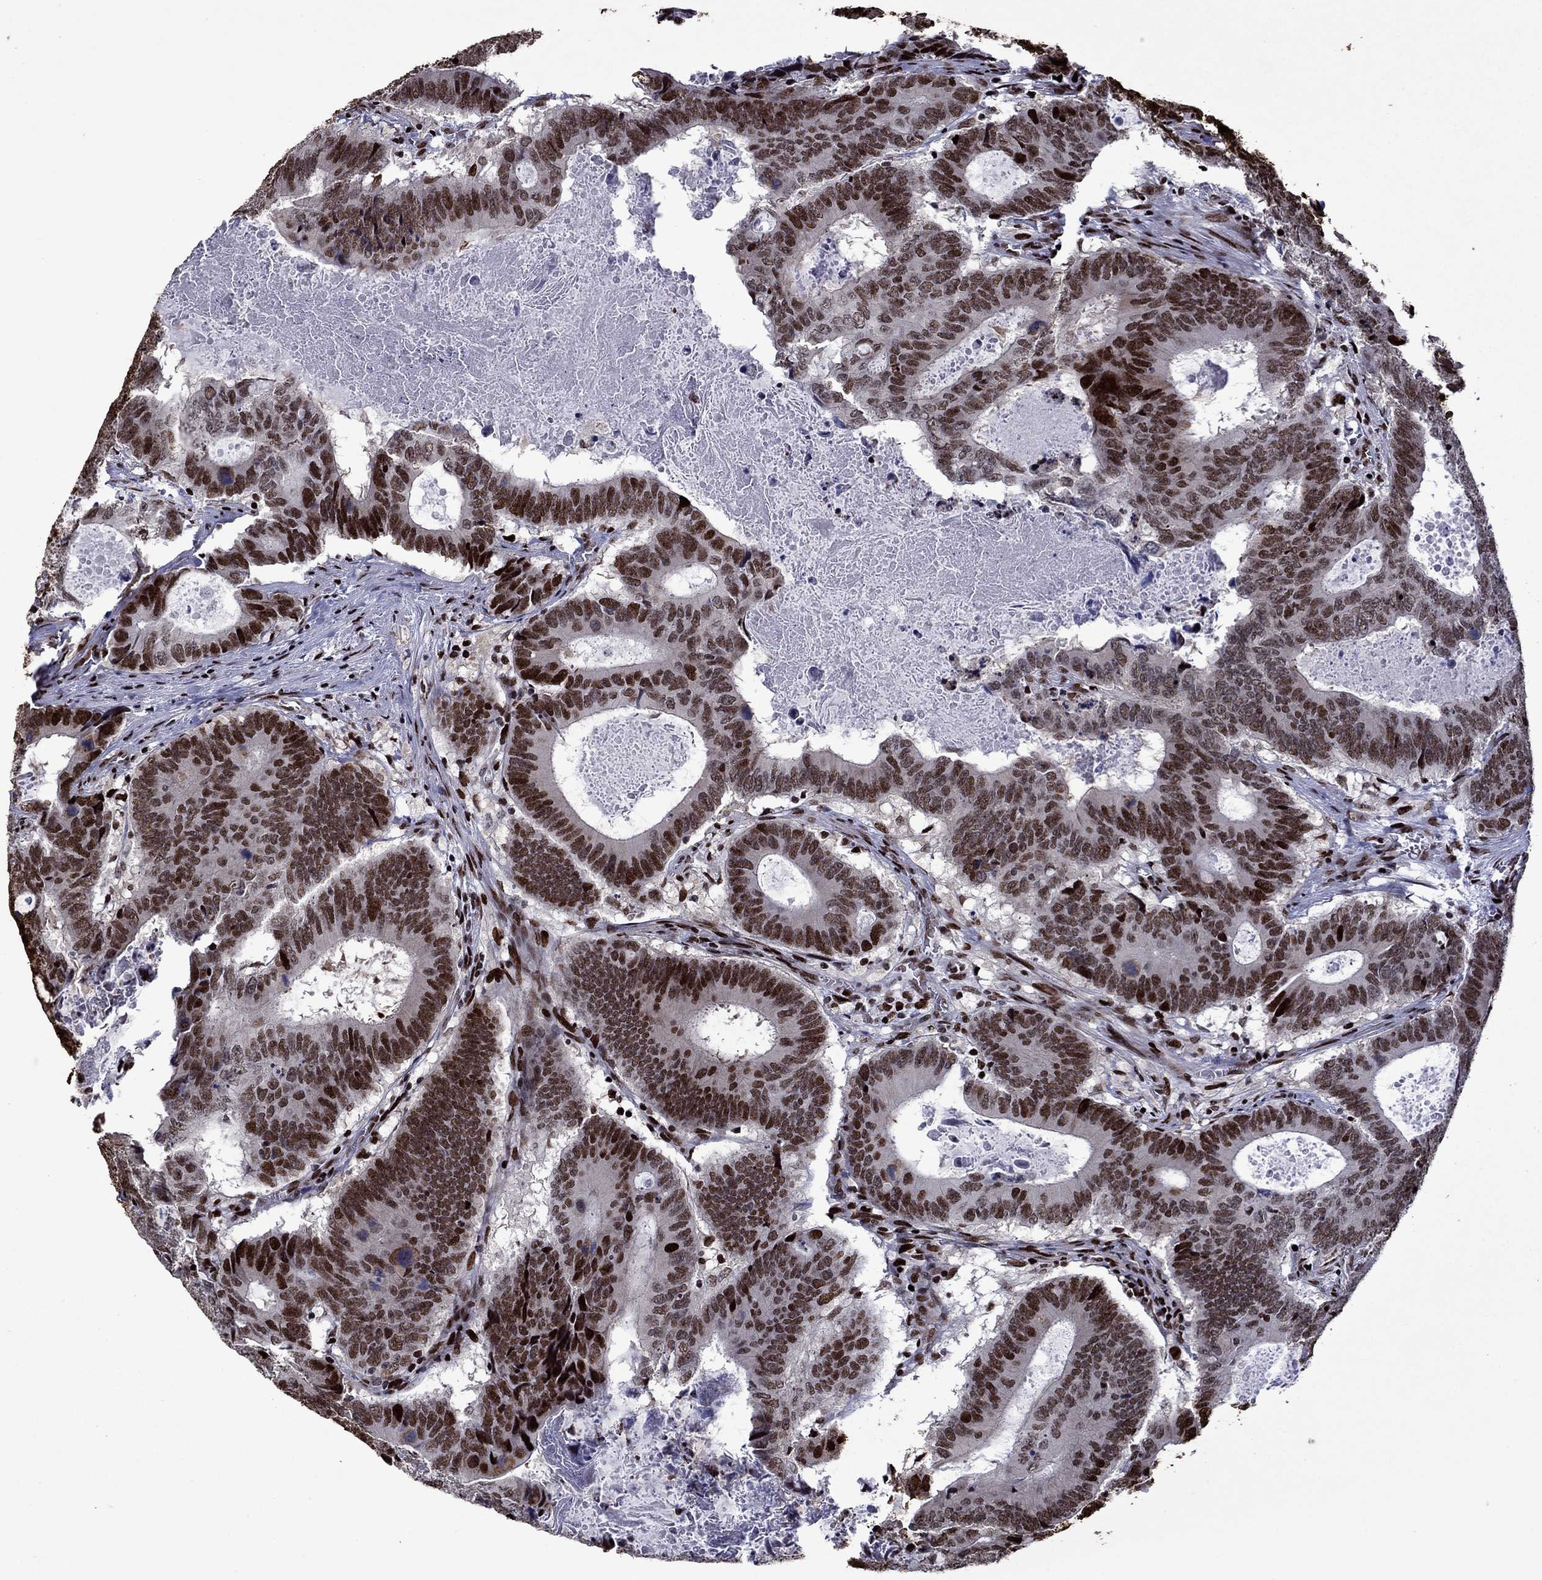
{"staining": {"intensity": "strong", "quantity": ">75%", "location": "nuclear"}, "tissue": "colorectal cancer", "cell_type": "Tumor cells", "image_type": "cancer", "snomed": [{"axis": "morphology", "description": "Adenocarcinoma, NOS"}, {"axis": "topography", "description": "Colon"}], "caption": "The immunohistochemical stain shows strong nuclear positivity in tumor cells of adenocarcinoma (colorectal) tissue.", "gene": "LIMK1", "patient": {"sex": "female", "age": 82}}